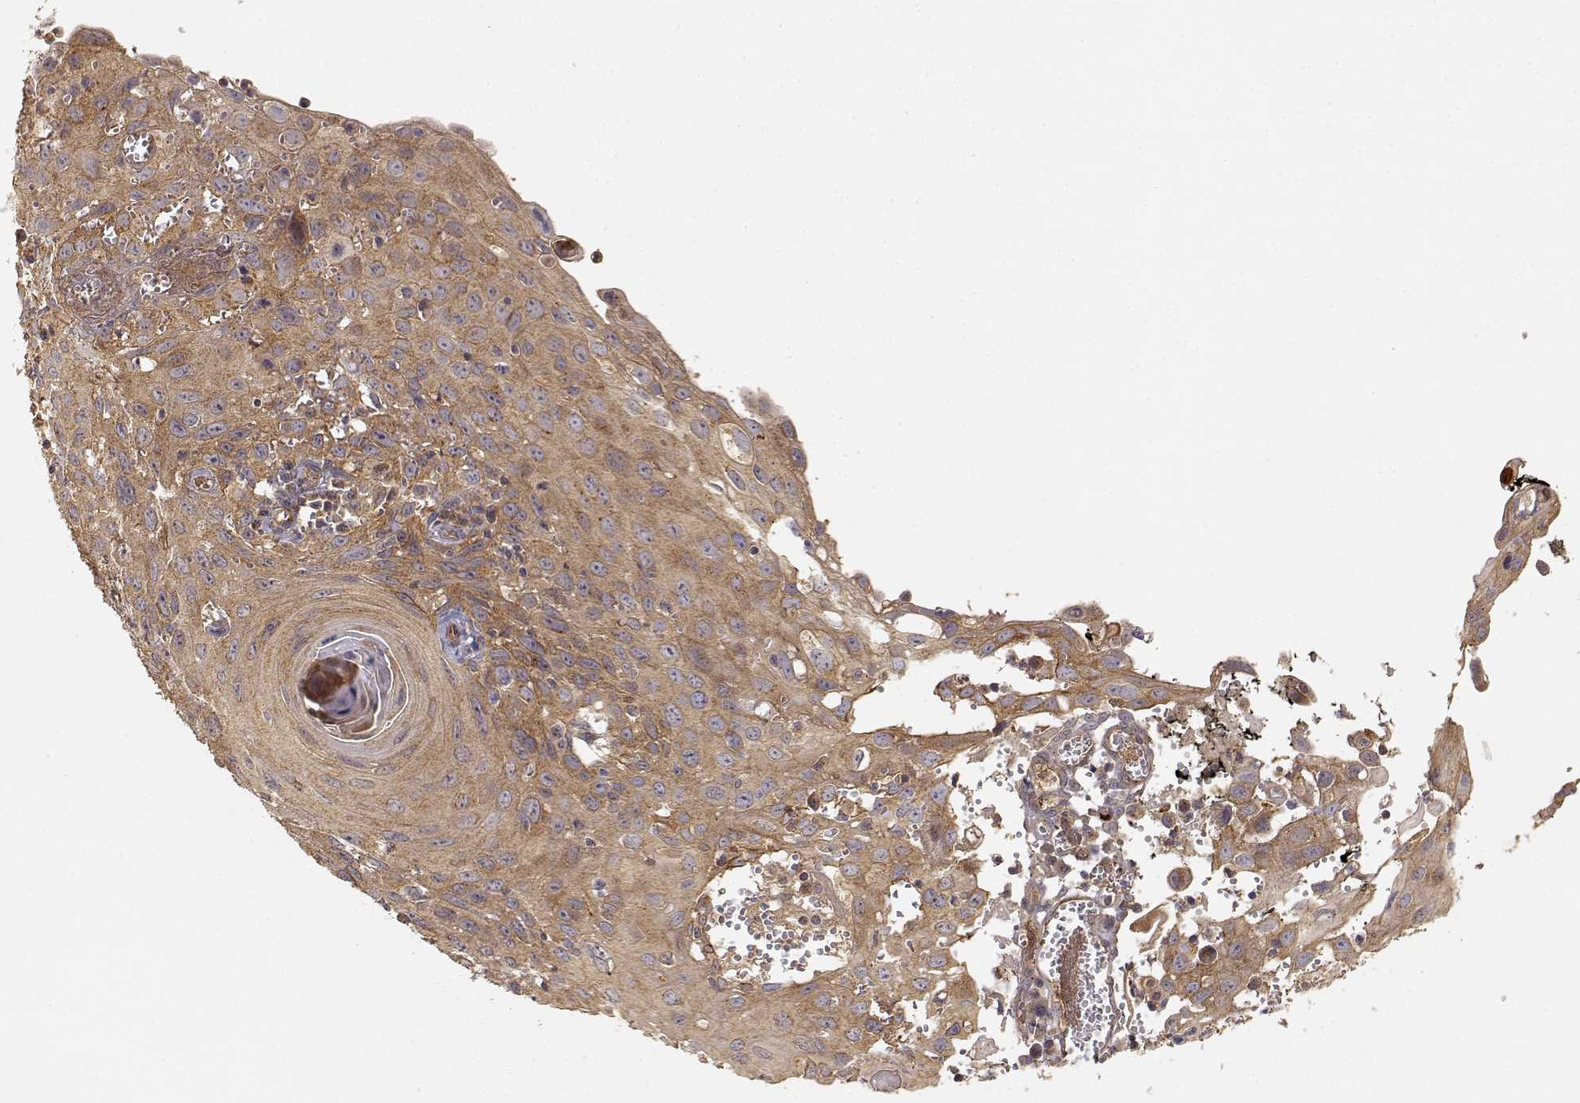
{"staining": {"intensity": "moderate", "quantity": ">75%", "location": "cytoplasmic/membranous"}, "tissue": "cervical cancer", "cell_type": "Tumor cells", "image_type": "cancer", "snomed": [{"axis": "morphology", "description": "Squamous cell carcinoma, NOS"}, {"axis": "topography", "description": "Cervix"}], "caption": "High-magnification brightfield microscopy of squamous cell carcinoma (cervical) stained with DAB (brown) and counterstained with hematoxylin (blue). tumor cells exhibit moderate cytoplasmic/membranous expression is present in approximately>75% of cells.", "gene": "CDK5RAP2", "patient": {"sex": "female", "age": 38}}